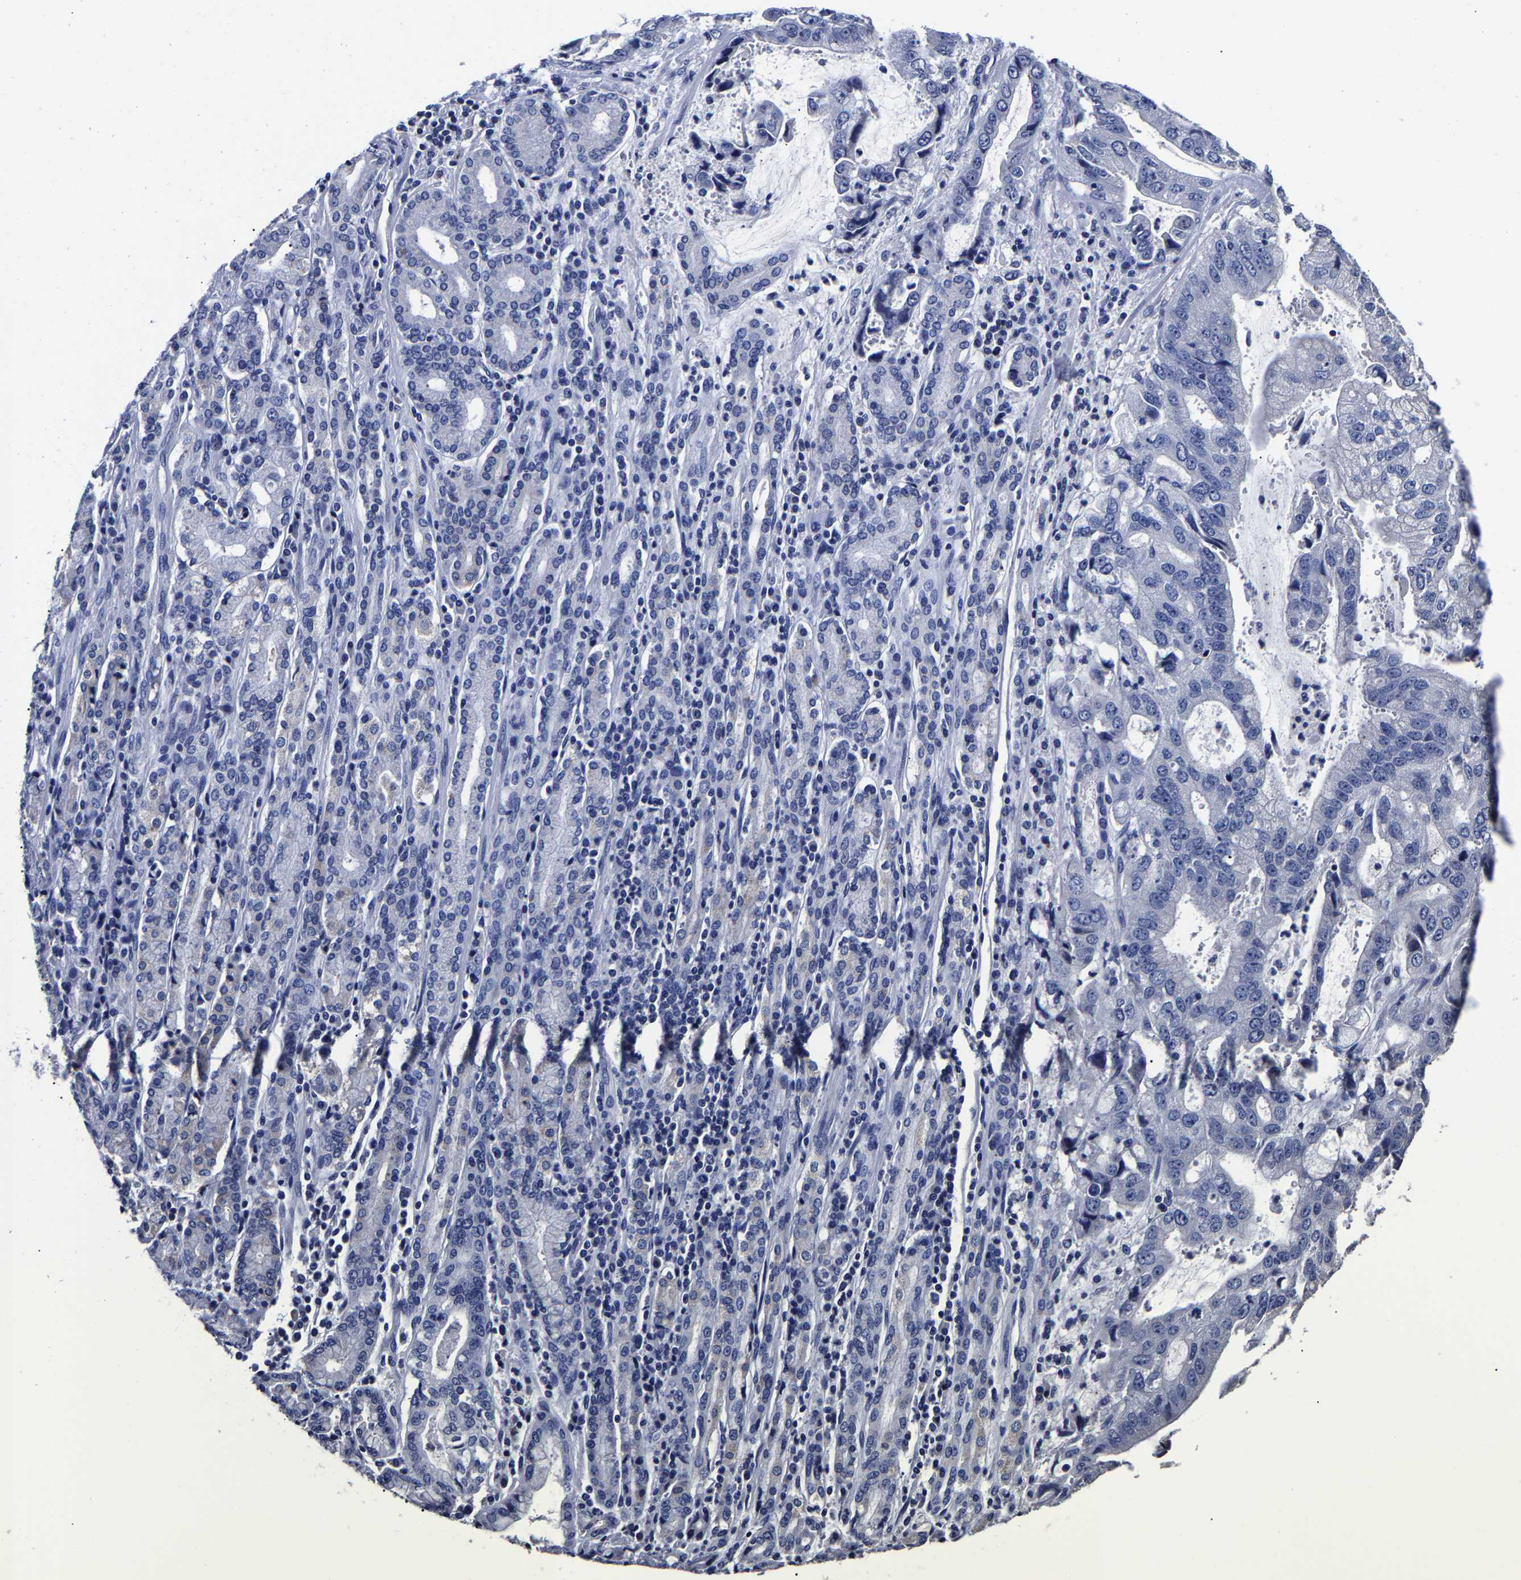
{"staining": {"intensity": "negative", "quantity": "none", "location": "none"}, "tissue": "stomach cancer", "cell_type": "Tumor cells", "image_type": "cancer", "snomed": [{"axis": "morphology", "description": "Normal tissue, NOS"}, {"axis": "morphology", "description": "Adenocarcinoma, NOS"}, {"axis": "topography", "description": "Stomach"}], "caption": "Stomach cancer stained for a protein using immunohistochemistry (IHC) demonstrates no staining tumor cells.", "gene": "AKAP4", "patient": {"sex": "male", "age": 62}}